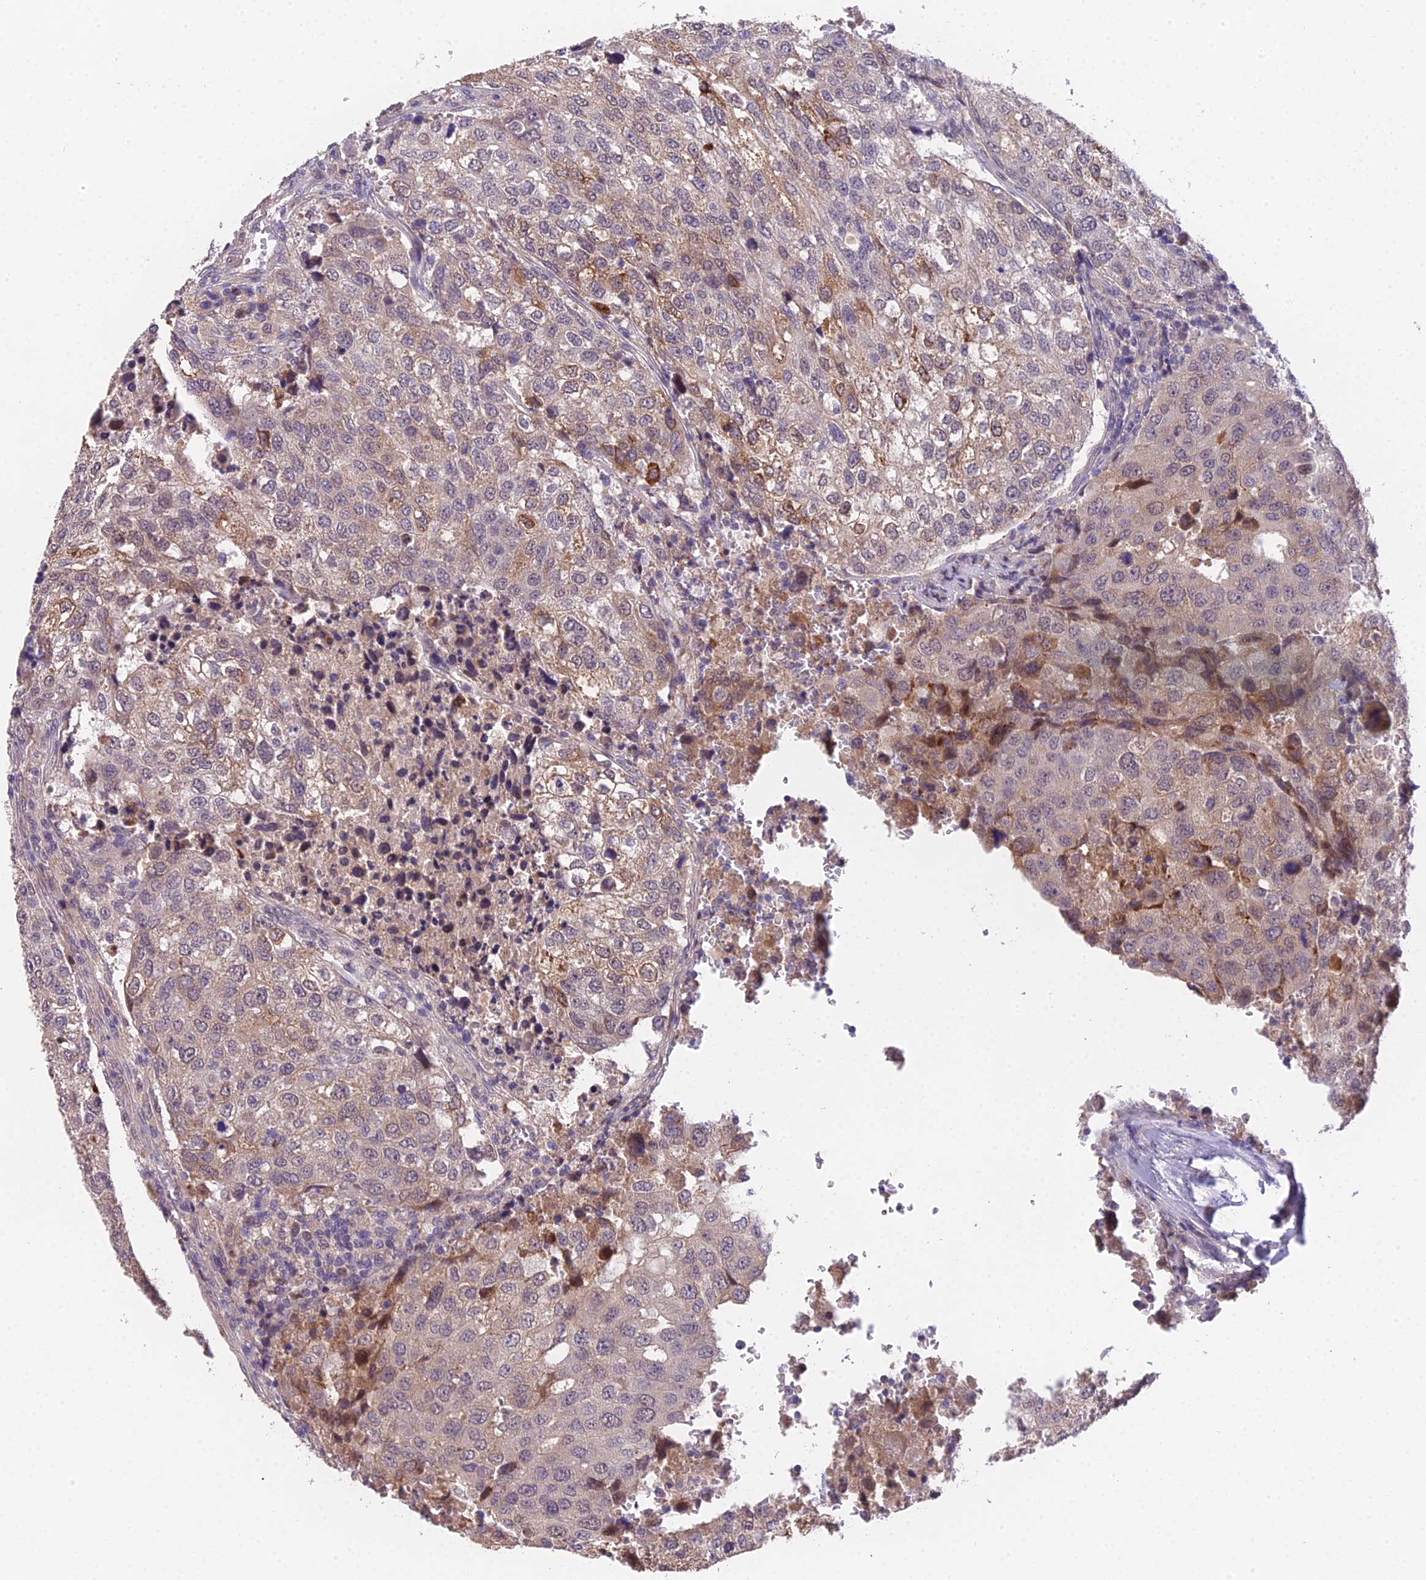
{"staining": {"intensity": "weak", "quantity": "<25%", "location": "cytoplasmic/membranous"}, "tissue": "urothelial cancer", "cell_type": "Tumor cells", "image_type": "cancer", "snomed": [{"axis": "morphology", "description": "Urothelial carcinoma, High grade"}, {"axis": "topography", "description": "Lymph node"}, {"axis": "topography", "description": "Urinary bladder"}], "caption": "There is no significant positivity in tumor cells of high-grade urothelial carcinoma.", "gene": "PUS10", "patient": {"sex": "male", "age": 51}}